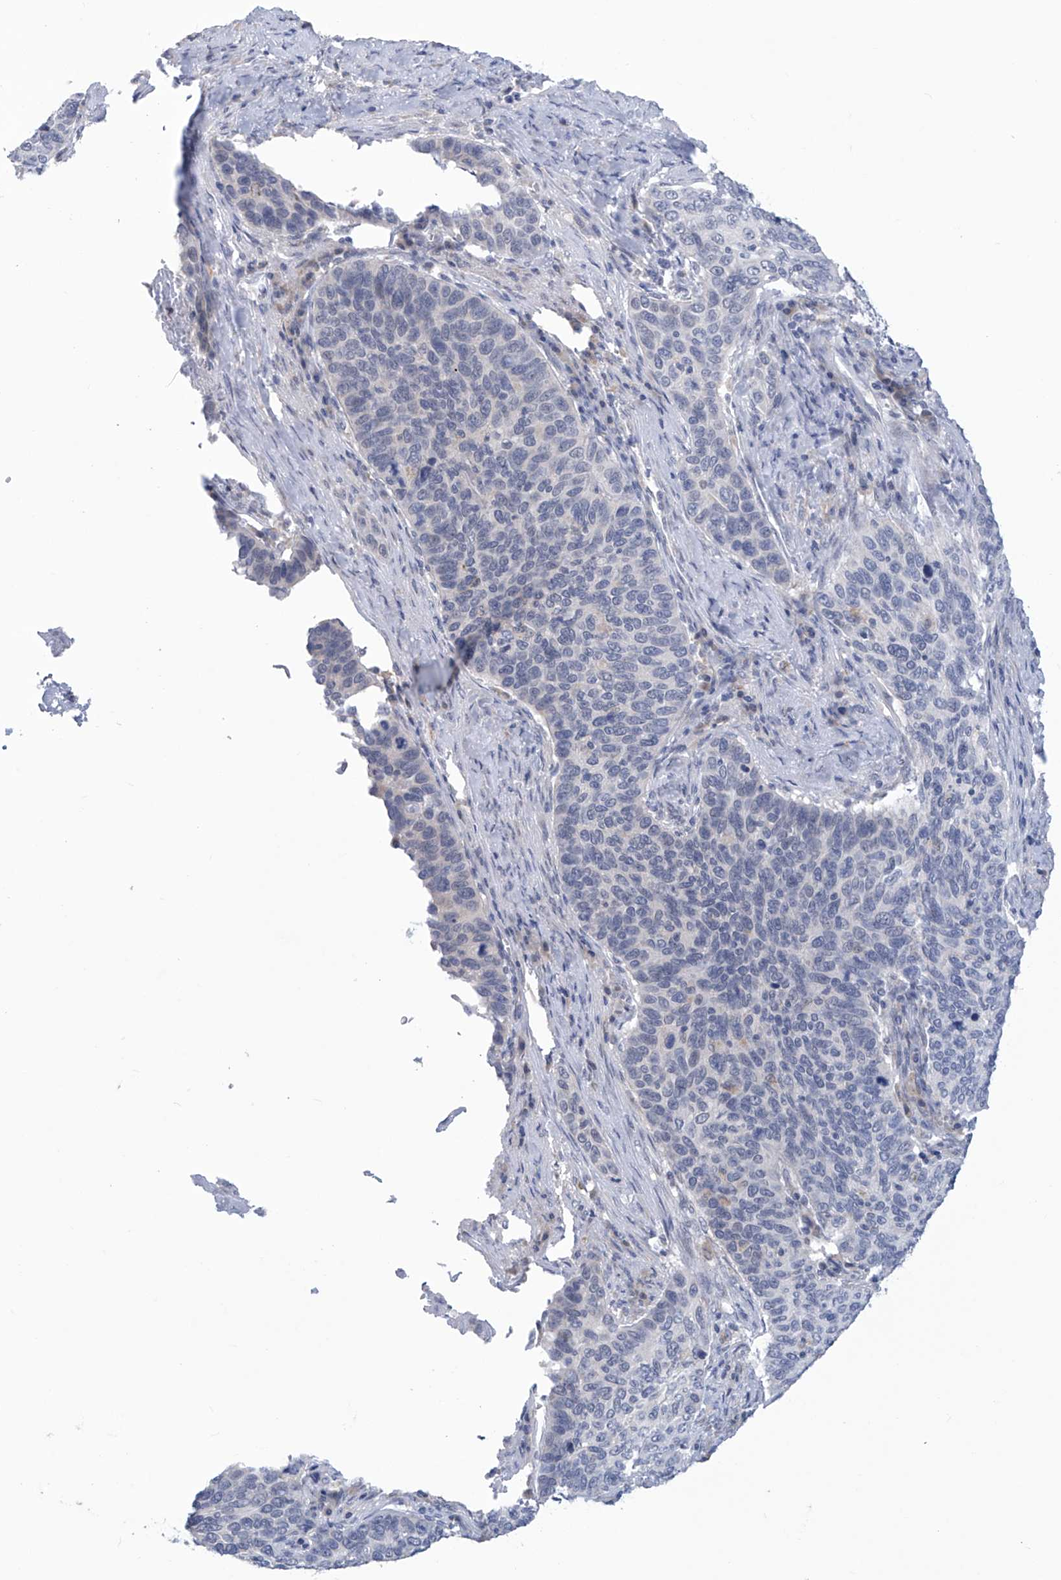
{"staining": {"intensity": "negative", "quantity": "none", "location": "none"}, "tissue": "cervical cancer", "cell_type": "Tumor cells", "image_type": "cancer", "snomed": [{"axis": "morphology", "description": "Squamous cell carcinoma, NOS"}, {"axis": "topography", "description": "Cervix"}], "caption": "Histopathology image shows no significant protein staining in tumor cells of cervical cancer.", "gene": "IBA57", "patient": {"sex": "female", "age": 60}}